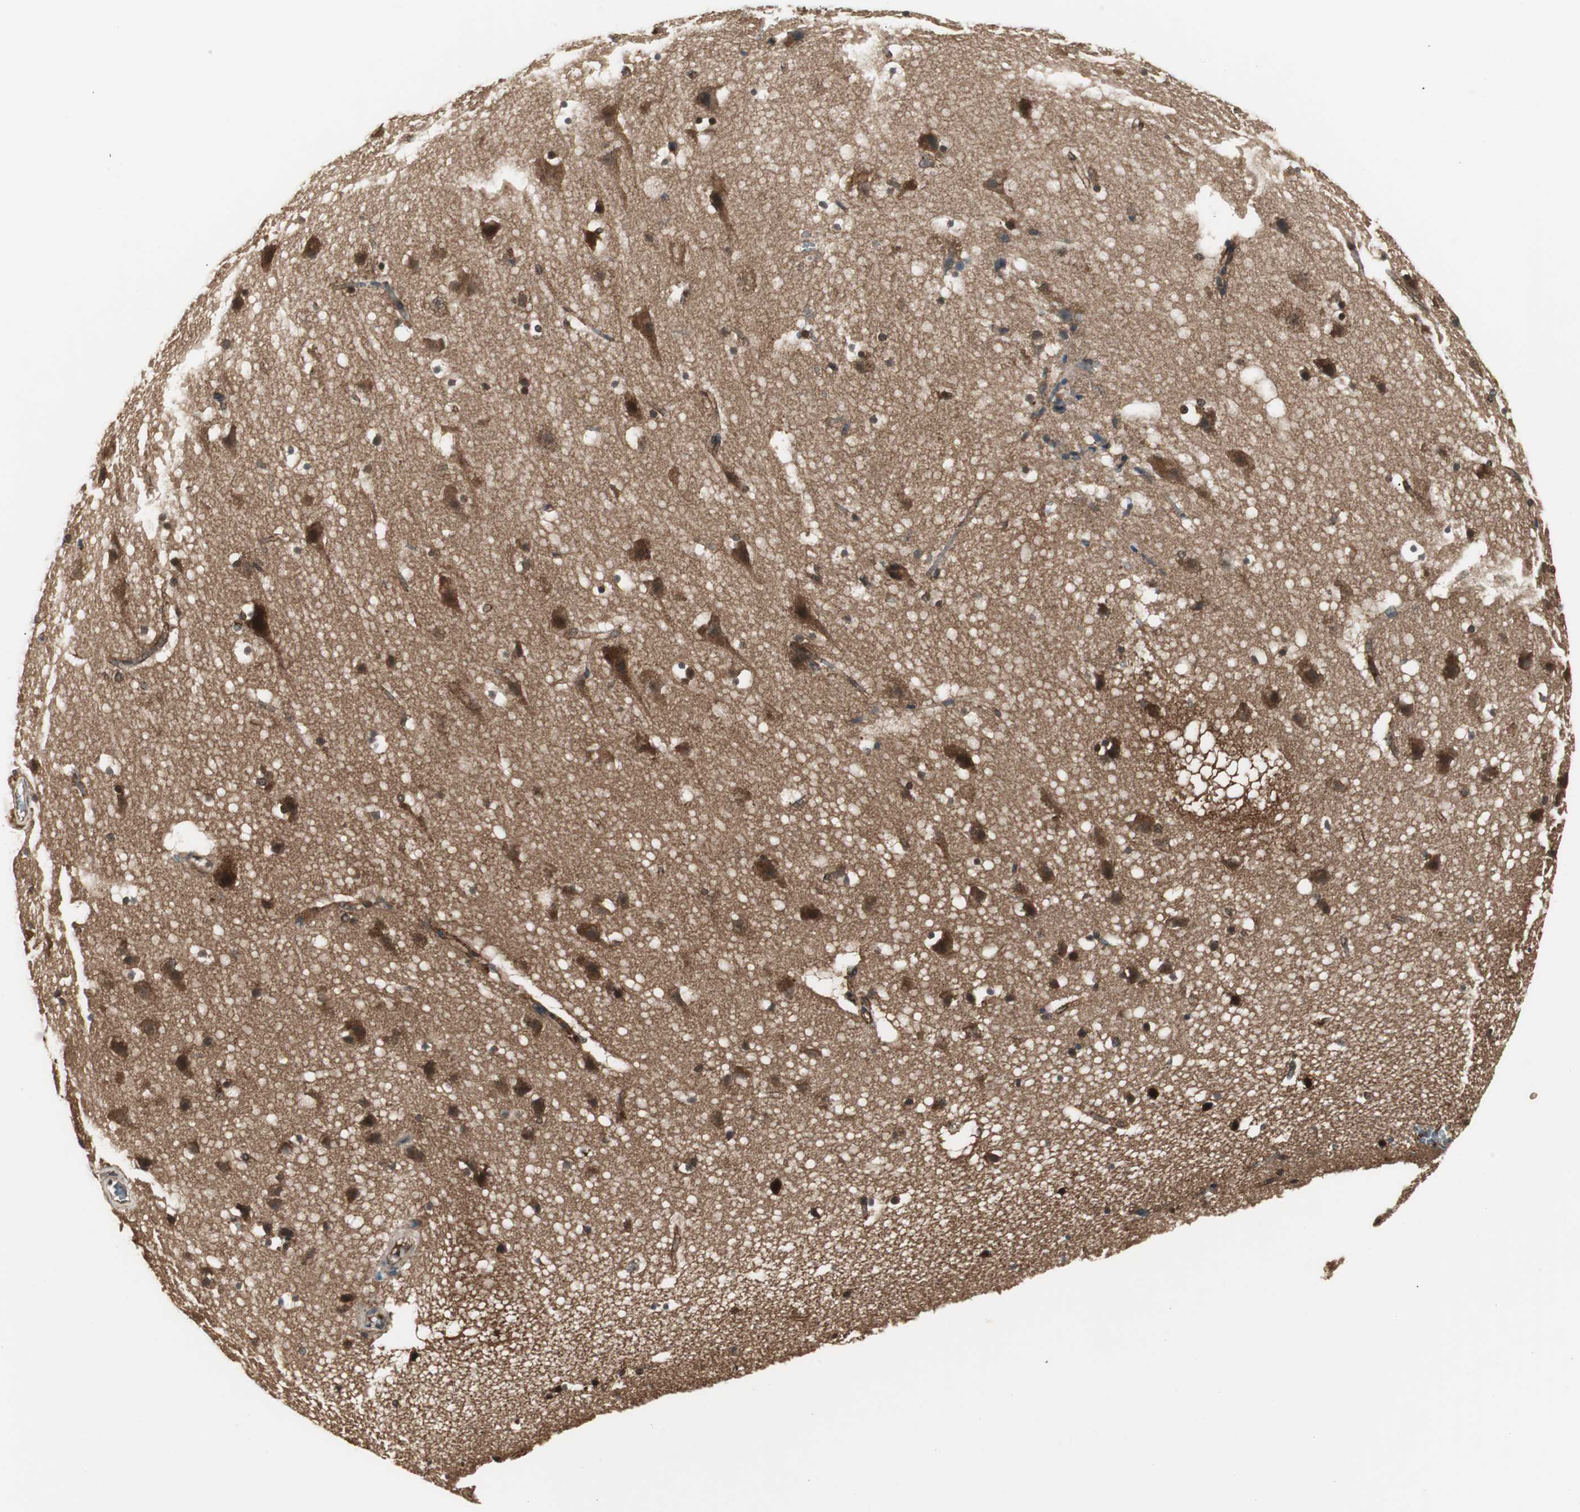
{"staining": {"intensity": "moderate", "quantity": ">75%", "location": "cytoplasmic/membranous"}, "tissue": "cerebral cortex", "cell_type": "Endothelial cells", "image_type": "normal", "snomed": [{"axis": "morphology", "description": "Normal tissue, NOS"}, {"axis": "topography", "description": "Cerebral cortex"}], "caption": "About >75% of endothelial cells in benign cerebral cortex exhibit moderate cytoplasmic/membranous protein expression as visualized by brown immunohistochemical staining.", "gene": "PTPN11", "patient": {"sex": "male", "age": 45}}